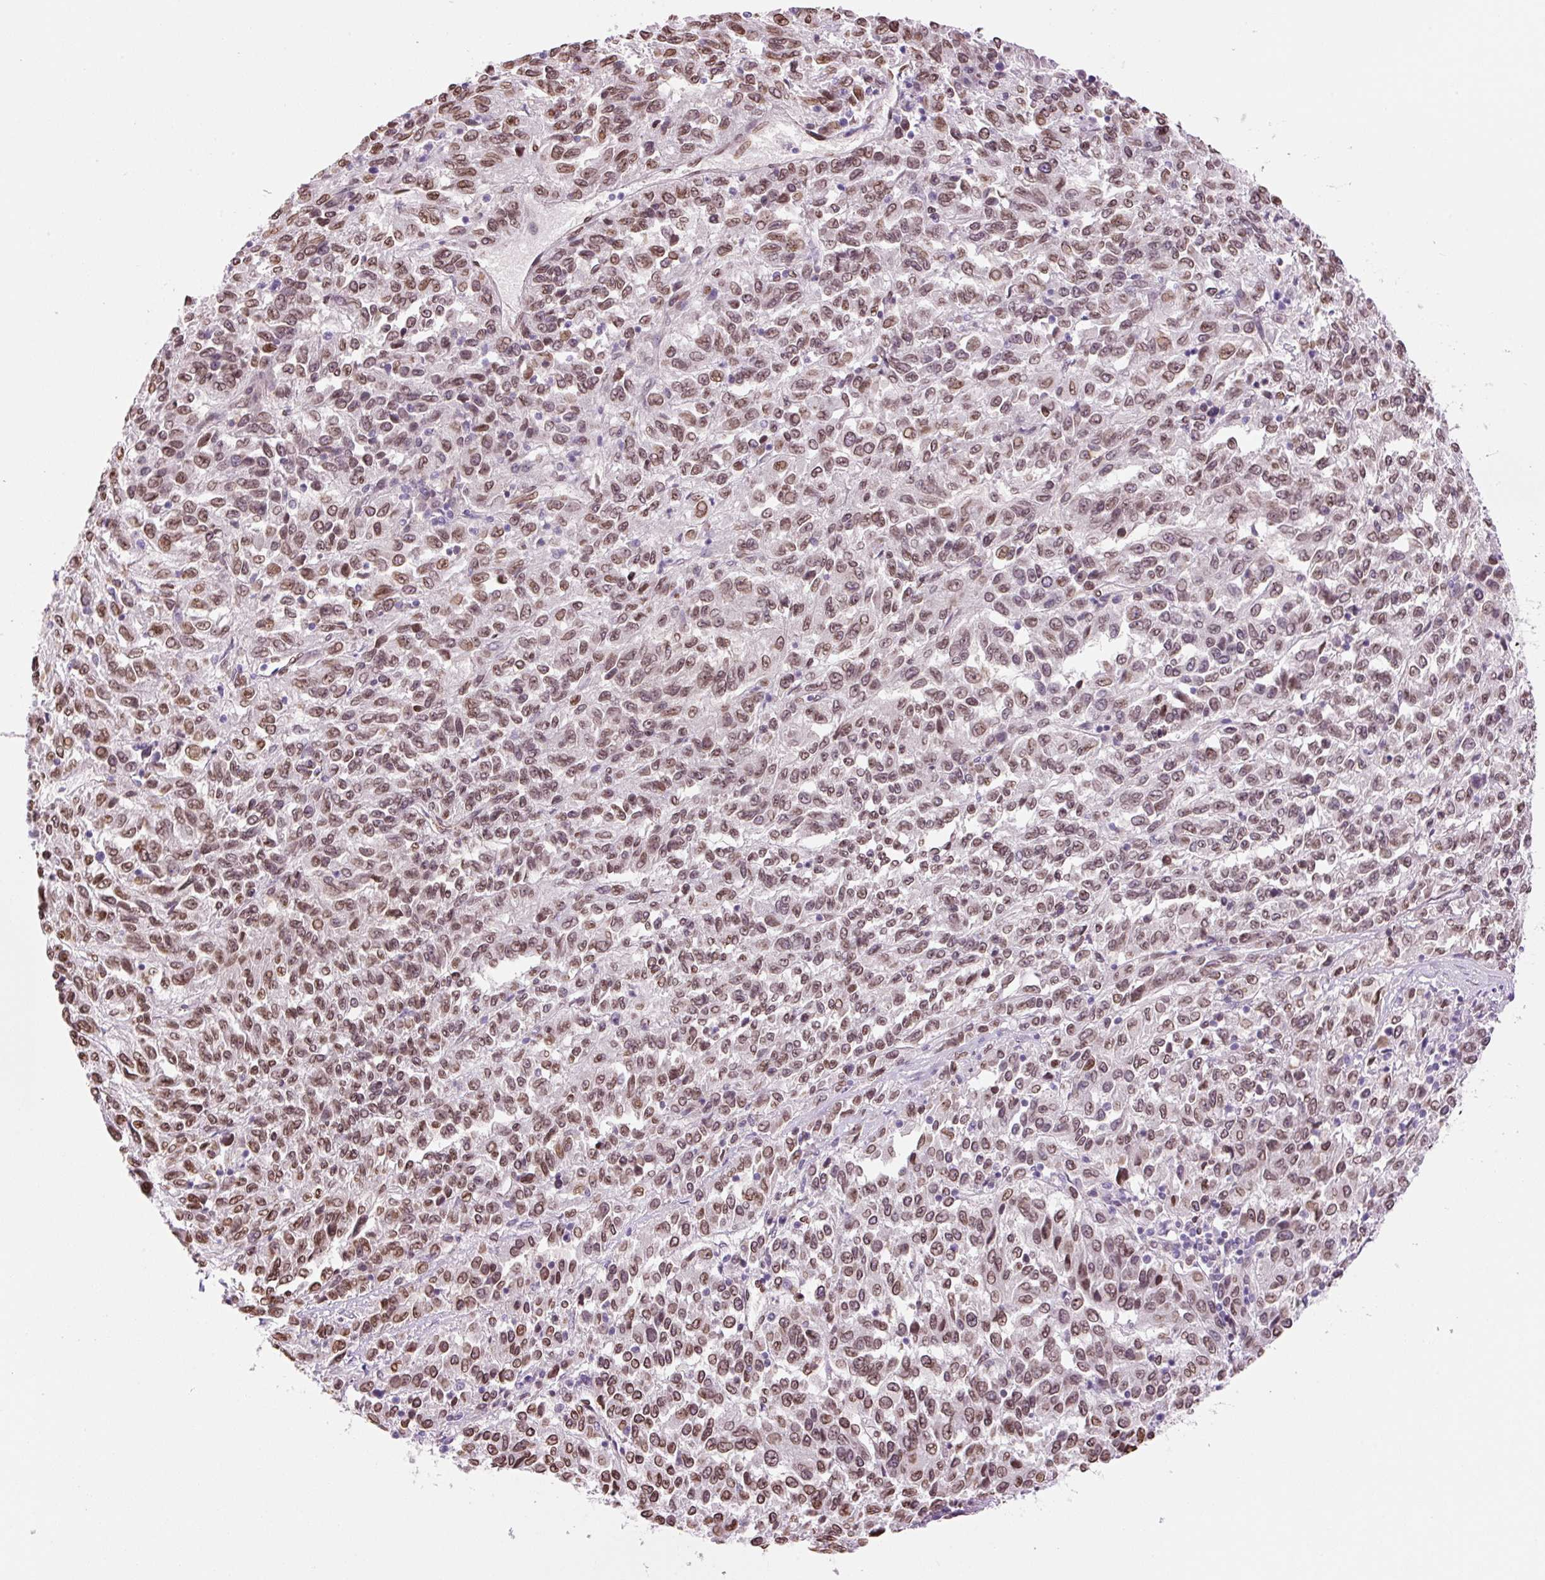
{"staining": {"intensity": "moderate", "quantity": ">75%", "location": "cytoplasmic/membranous,nuclear"}, "tissue": "melanoma", "cell_type": "Tumor cells", "image_type": "cancer", "snomed": [{"axis": "morphology", "description": "Malignant melanoma, Metastatic site"}, {"axis": "topography", "description": "Lung"}], "caption": "This is a histology image of immunohistochemistry (IHC) staining of malignant melanoma (metastatic site), which shows moderate expression in the cytoplasmic/membranous and nuclear of tumor cells.", "gene": "ZNF224", "patient": {"sex": "male", "age": 64}}